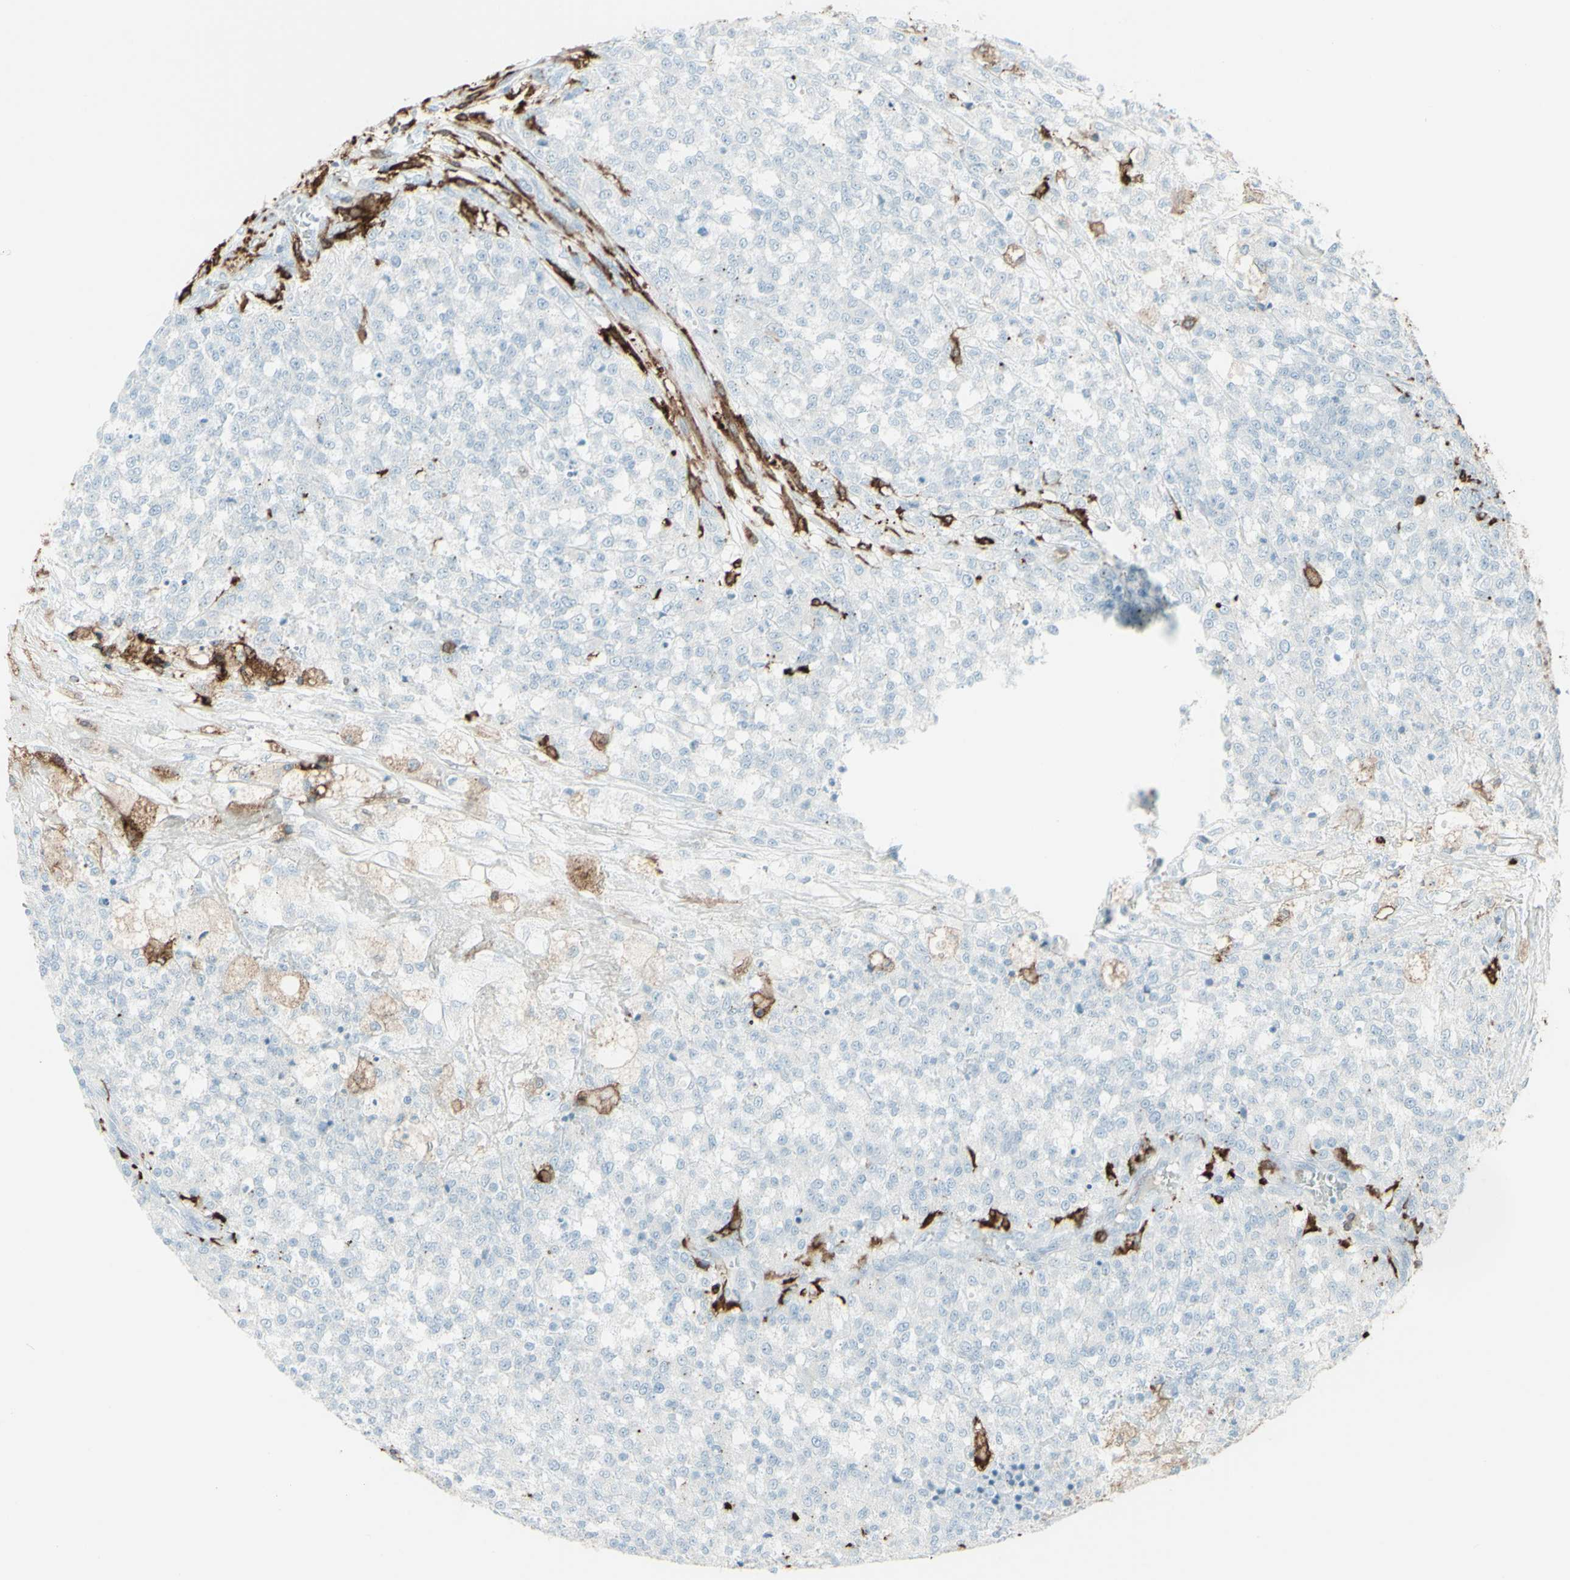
{"staining": {"intensity": "negative", "quantity": "none", "location": "none"}, "tissue": "testis cancer", "cell_type": "Tumor cells", "image_type": "cancer", "snomed": [{"axis": "morphology", "description": "Seminoma, NOS"}, {"axis": "topography", "description": "Testis"}], "caption": "This is an IHC photomicrograph of human testis cancer (seminoma). There is no expression in tumor cells.", "gene": "HLA-DPB1", "patient": {"sex": "male", "age": 59}}